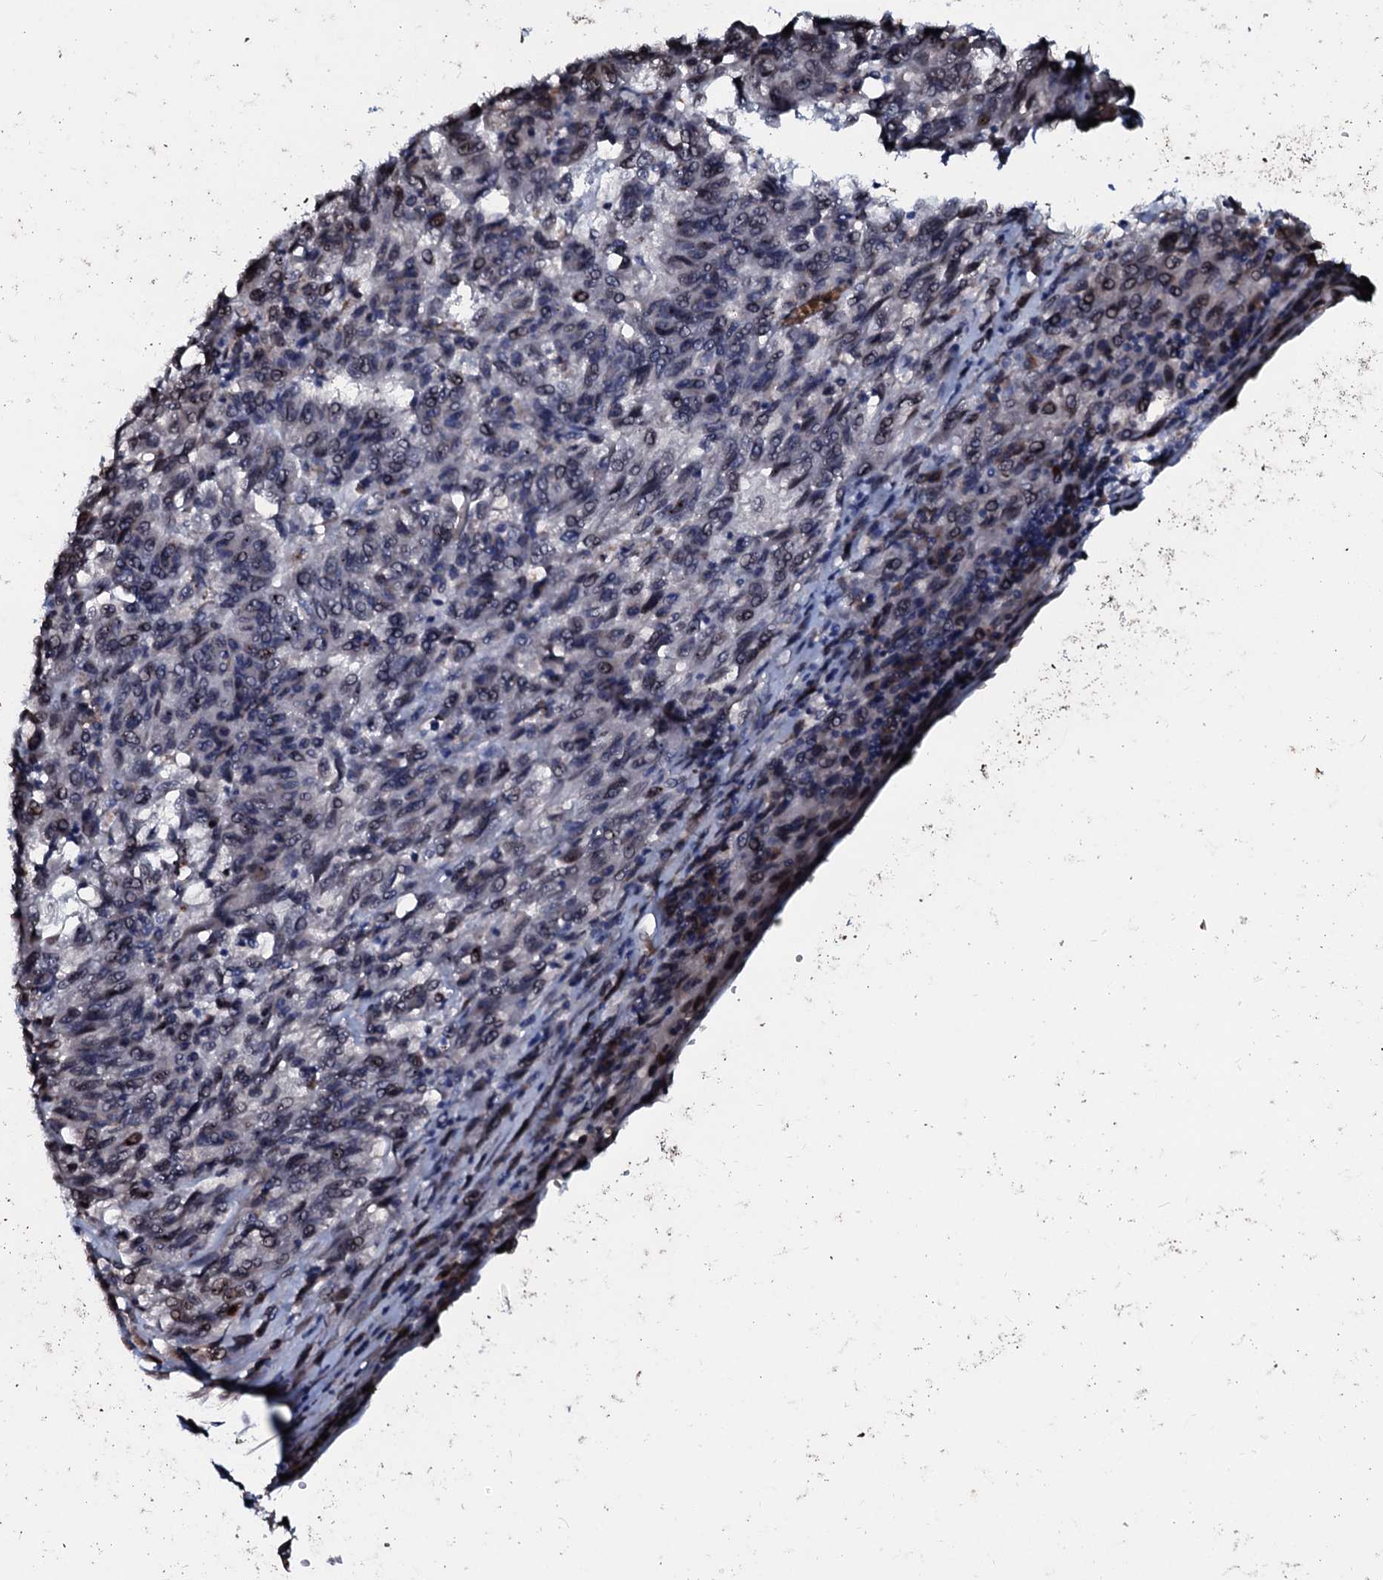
{"staining": {"intensity": "negative", "quantity": "none", "location": "none"}, "tissue": "melanoma", "cell_type": "Tumor cells", "image_type": "cancer", "snomed": [{"axis": "morphology", "description": "Malignant melanoma, Metastatic site"}, {"axis": "topography", "description": "Lung"}], "caption": "The immunohistochemistry (IHC) micrograph has no significant expression in tumor cells of malignant melanoma (metastatic site) tissue.", "gene": "NRP2", "patient": {"sex": "male", "age": 64}}